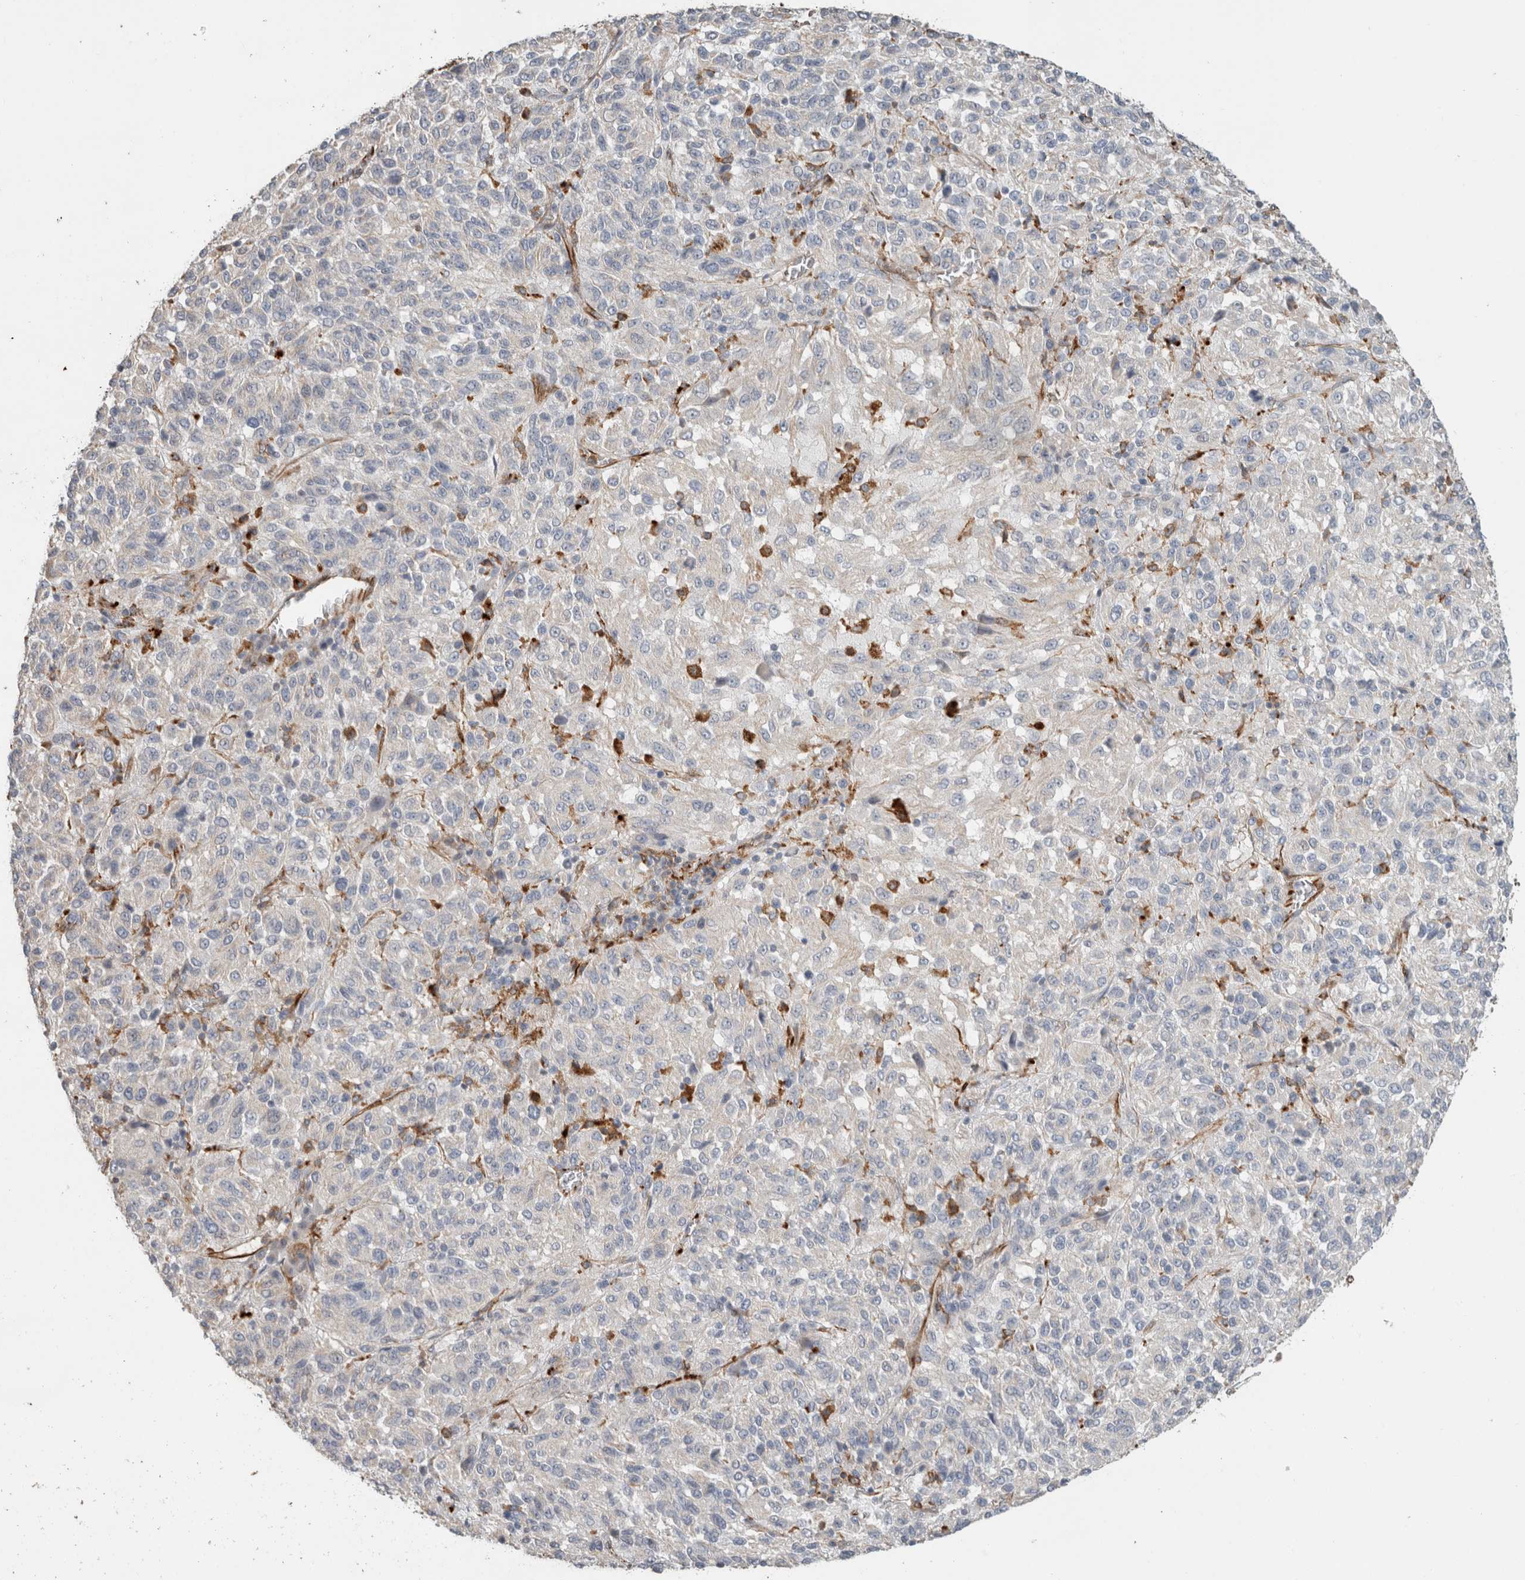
{"staining": {"intensity": "negative", "quantity": "none", "location": "none"}, "tissue": "melanoma", "cell_type": "Tumor cells", "image_type": "cancer", "snomed": [{"axis": "morphology", "description": "Malignant melanoma, Metastatic site"}, {"axis": "topography", "description": "Lung"}], "caption": "Tumor cells are negative for protein expression in human melanoma.", "gene": "LY86", "patient": {"sex": "male", "age": 64}}